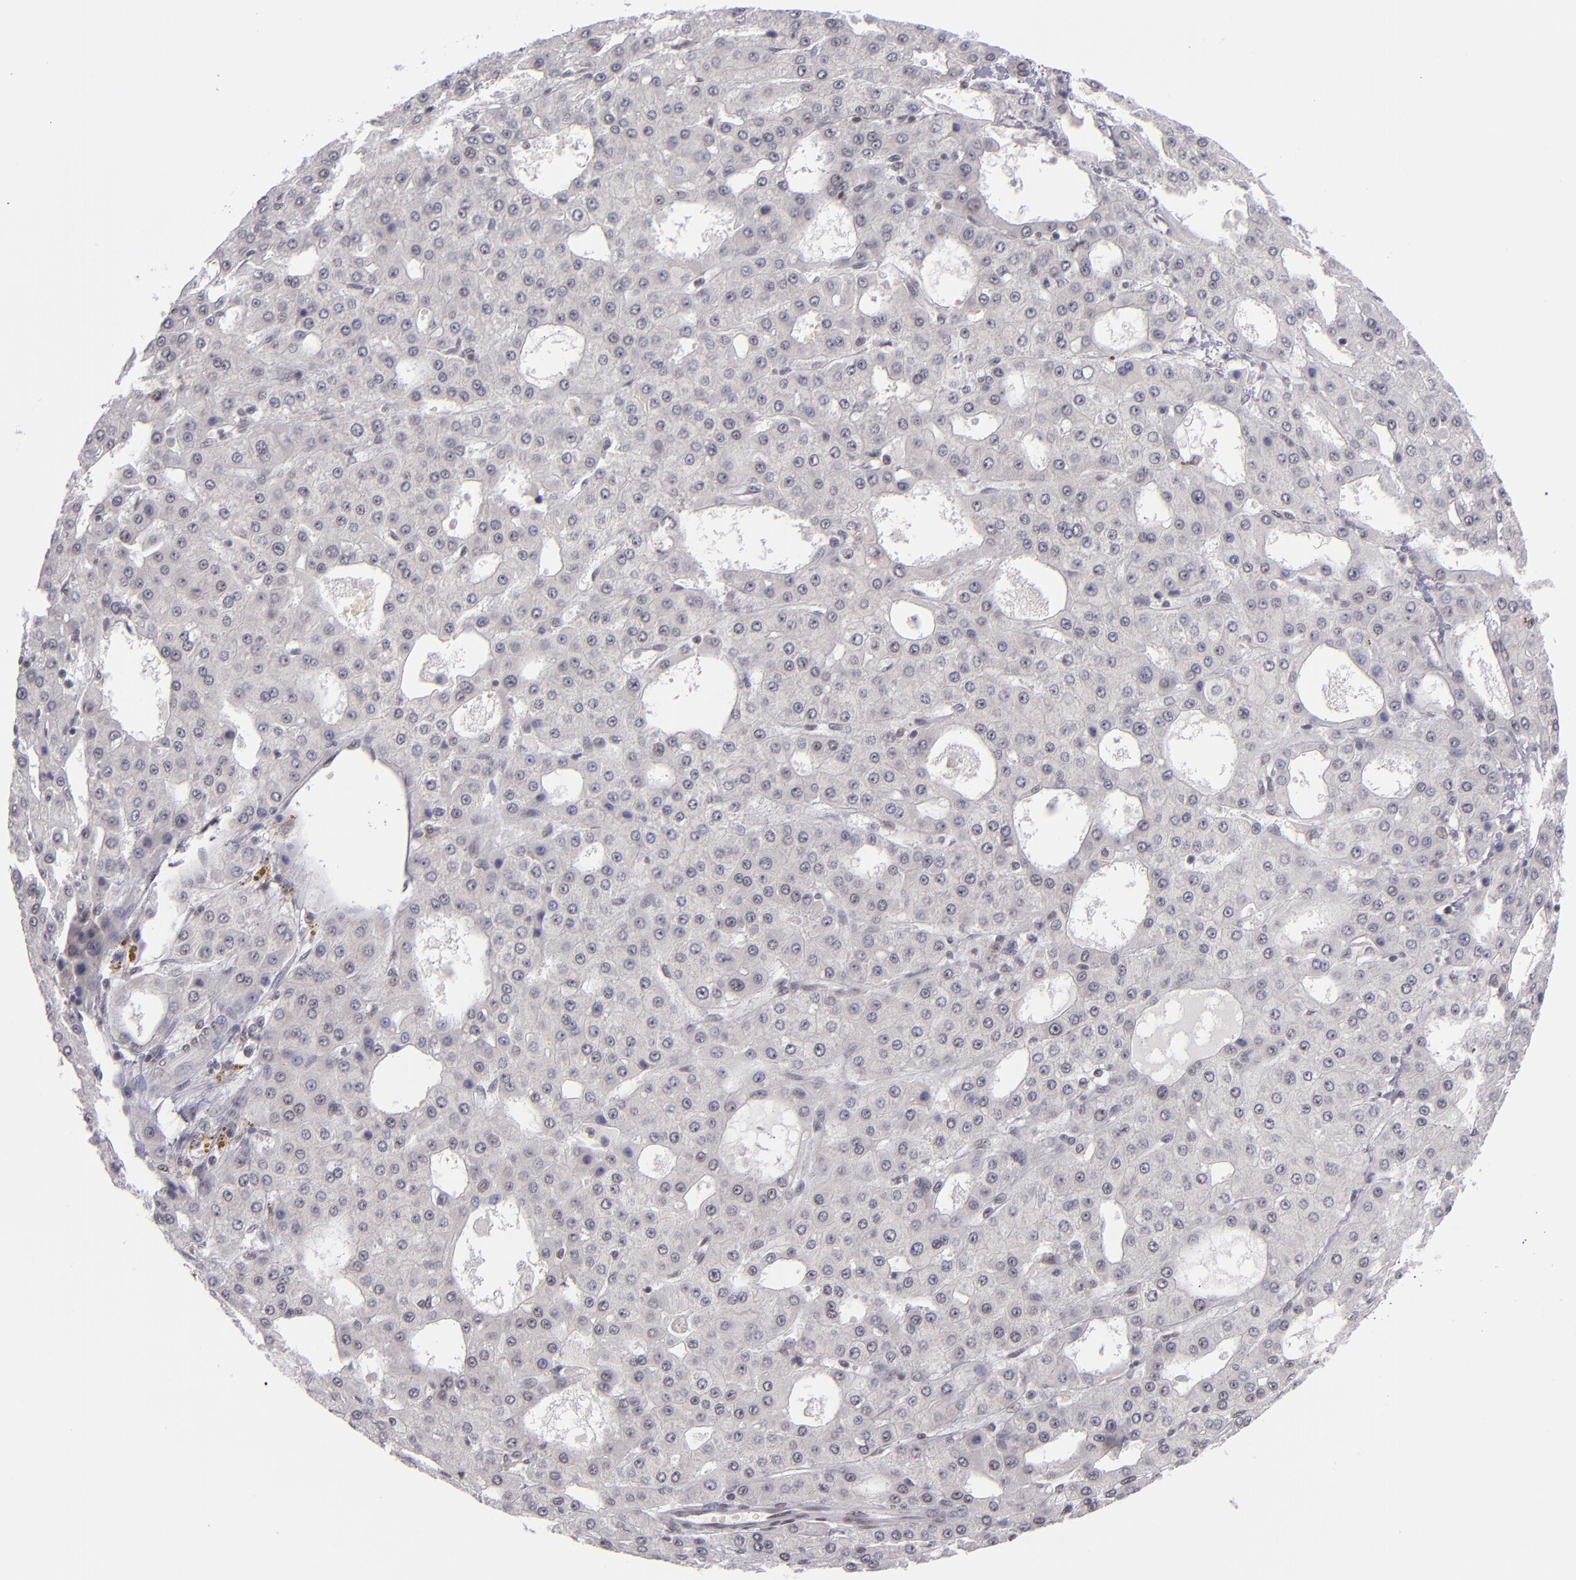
{"staining": {"intensity": "weak", "quantity": "<25%", "location": "nuclear"}, "tissue": "liver cancer", "cell_type": "Tumor cells", "image_type": "cancer", "snomed": [{"axis": "morphology", "description": "Carcinoma, Hepatocellular, NOS"}, {"axis": "topography", "description": "Liver"}], "caption": "Immunohistochemistry (IHC) of liver cancer (hepatocellular carcinoma) exhibits no staining in tumor cells.", "gene": "ZNF148", "patient": {"sex": "male", "age": 47}}